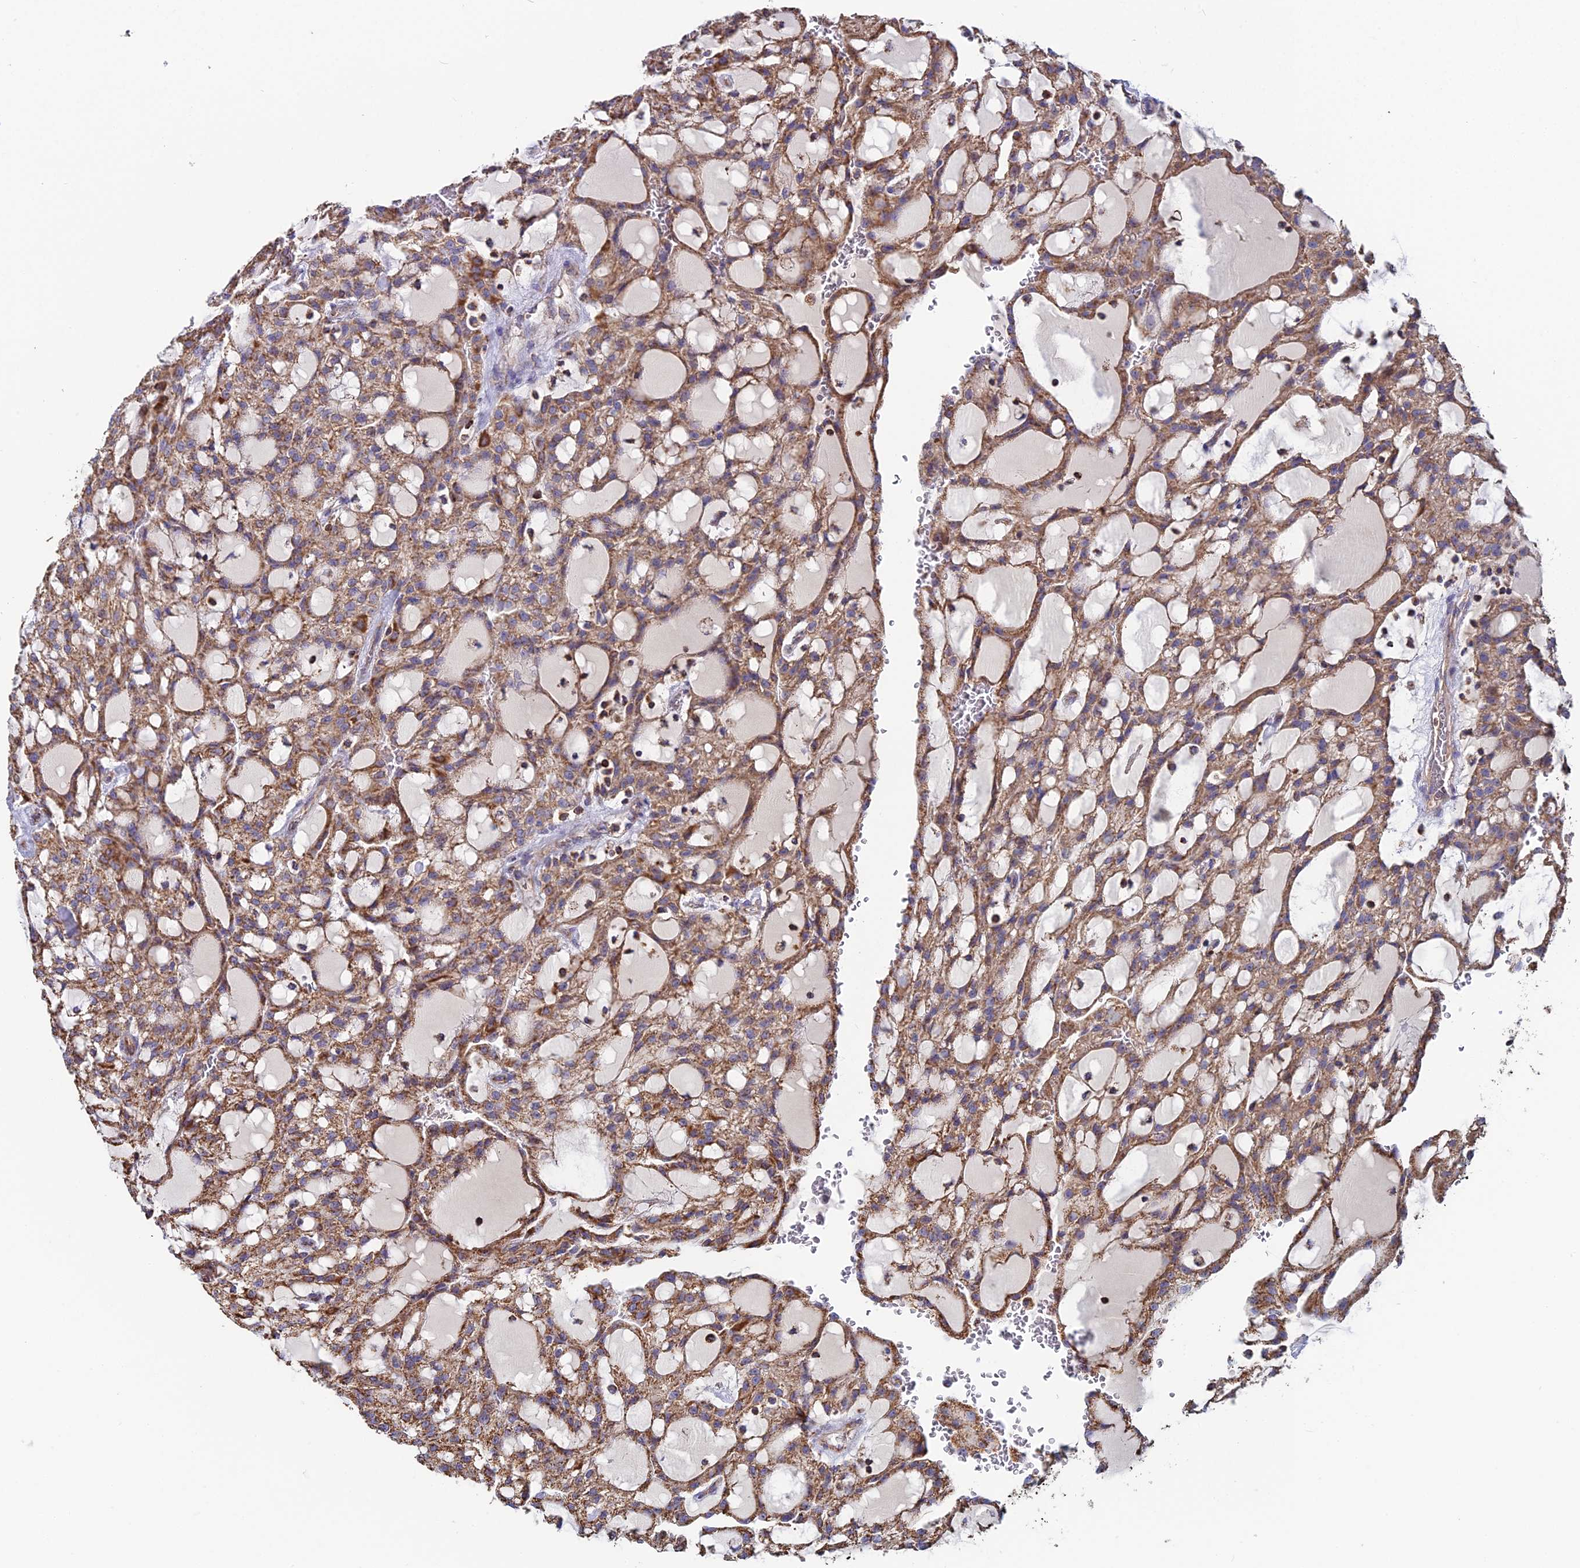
{"staining": {"intensity": "moderate", "quantity": ">75%", "location": "cytoplasmic/membranous"}, "tissue": "renal cancer", "cell_type": "Tumor cells", "image_type": "cancer", "snomed": [{"axis": "morphology", "description": "Adenocarcinoma, NOS"}, {"axis": "topography", "description": "Kidney"}], "caption": "The immunohistochemical stain labels moderate cytoplasmic/membranous expression in tumor cells of renal cancer tissue.", "gene": "SPOCK2", "patient": {"sex": "male", "age": 63}}